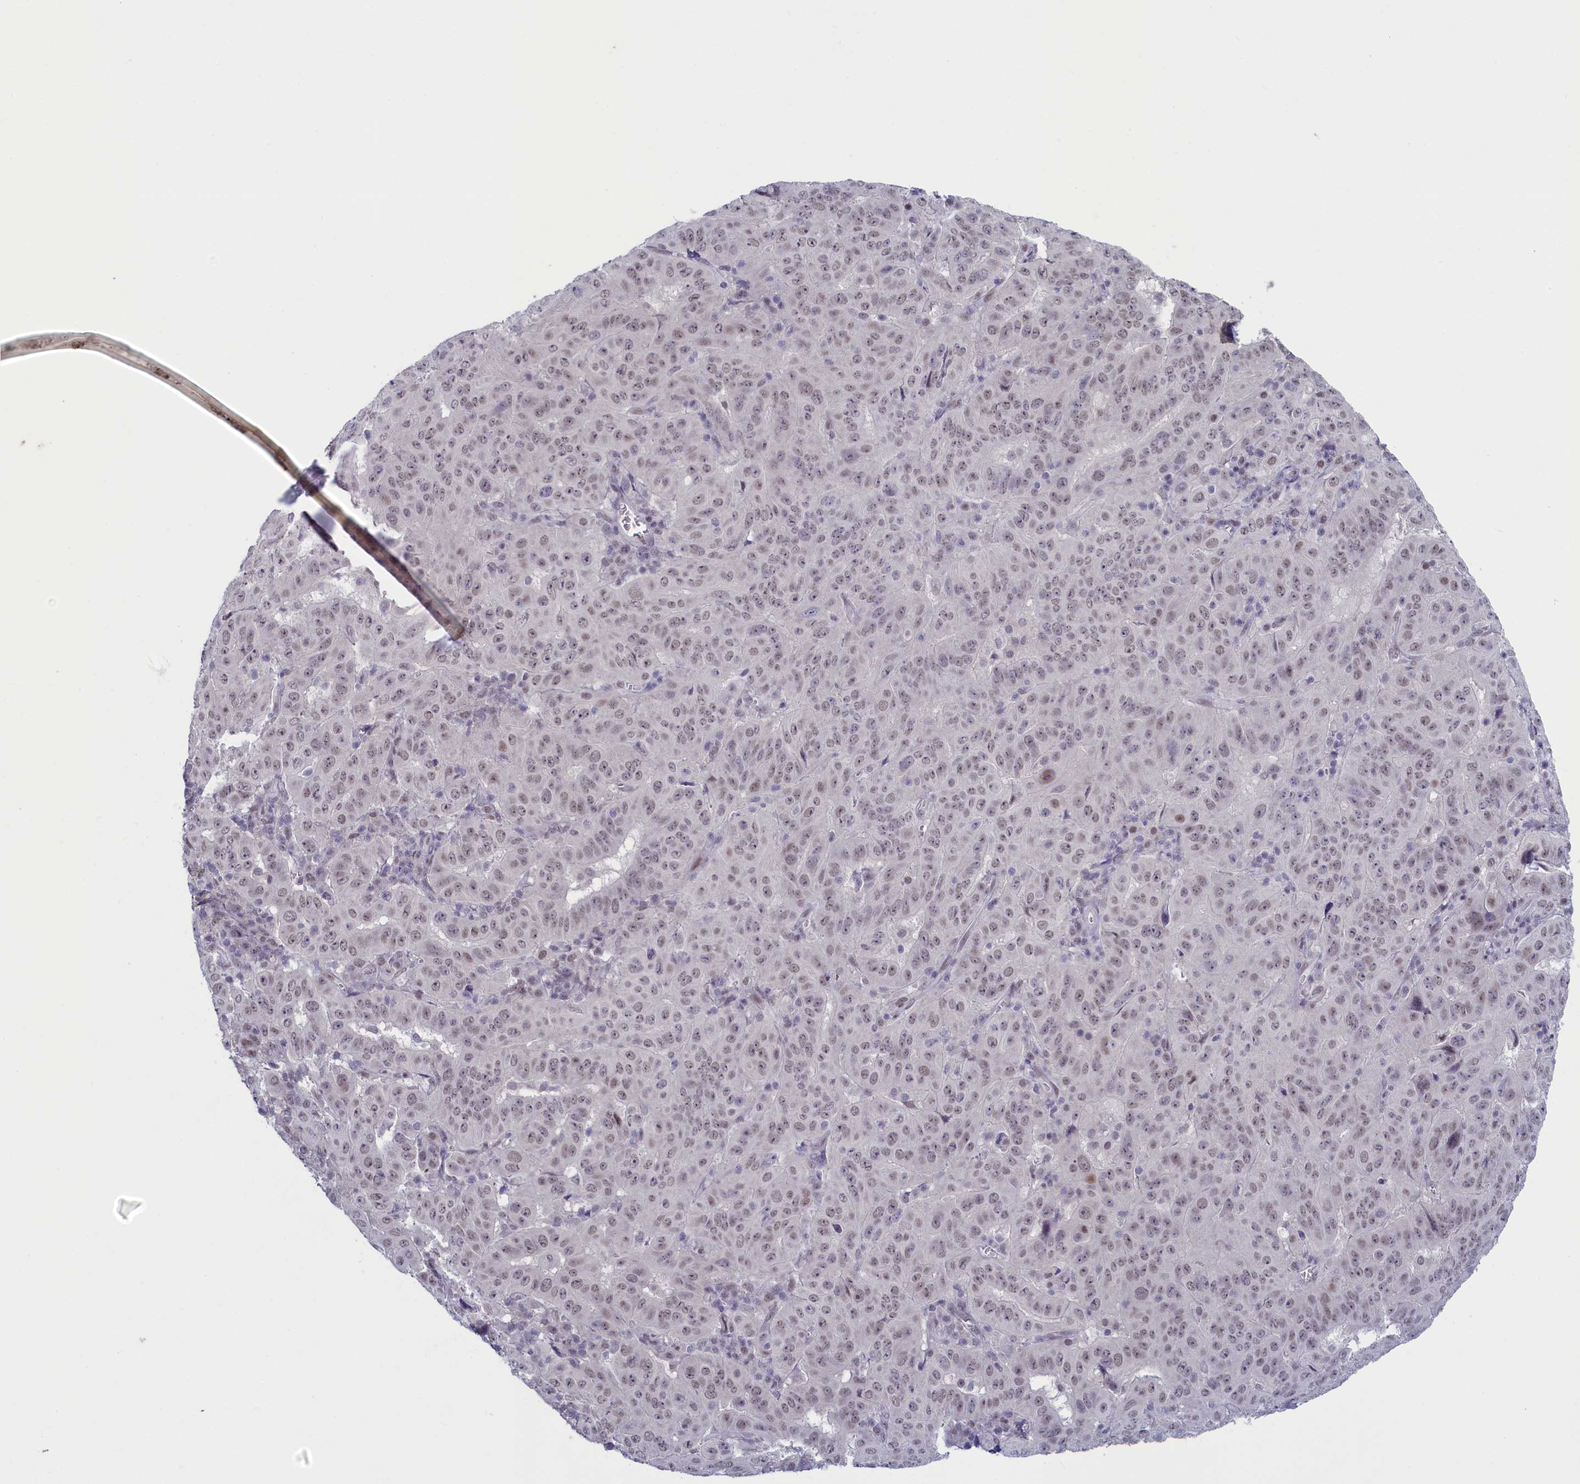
{"staining": {"intensity": "weak", "quantity": "<25%", "location": "nuclear"}, "tissue": "pancreatic cancer", "cell_type": "Tumor cells", "image_type": "cancer", "snomed": [{"axis": "morphology", "description": "Adenocarcinoma, NOS"}, {"axis": "topography", "description": "Pancreas"}], "caption": "A high-resolution histopathology image shows immunohistochemistry staining of pancreatic cancer, which displays no significant staining in tumor cells. (DAB (3,3'-diaminobenzidine) immunohistochemistry visualized using brightfield microscopy, high magnification).", "gene": "ATF7IP2", "patient": {"sex": "male", "age": 63}}